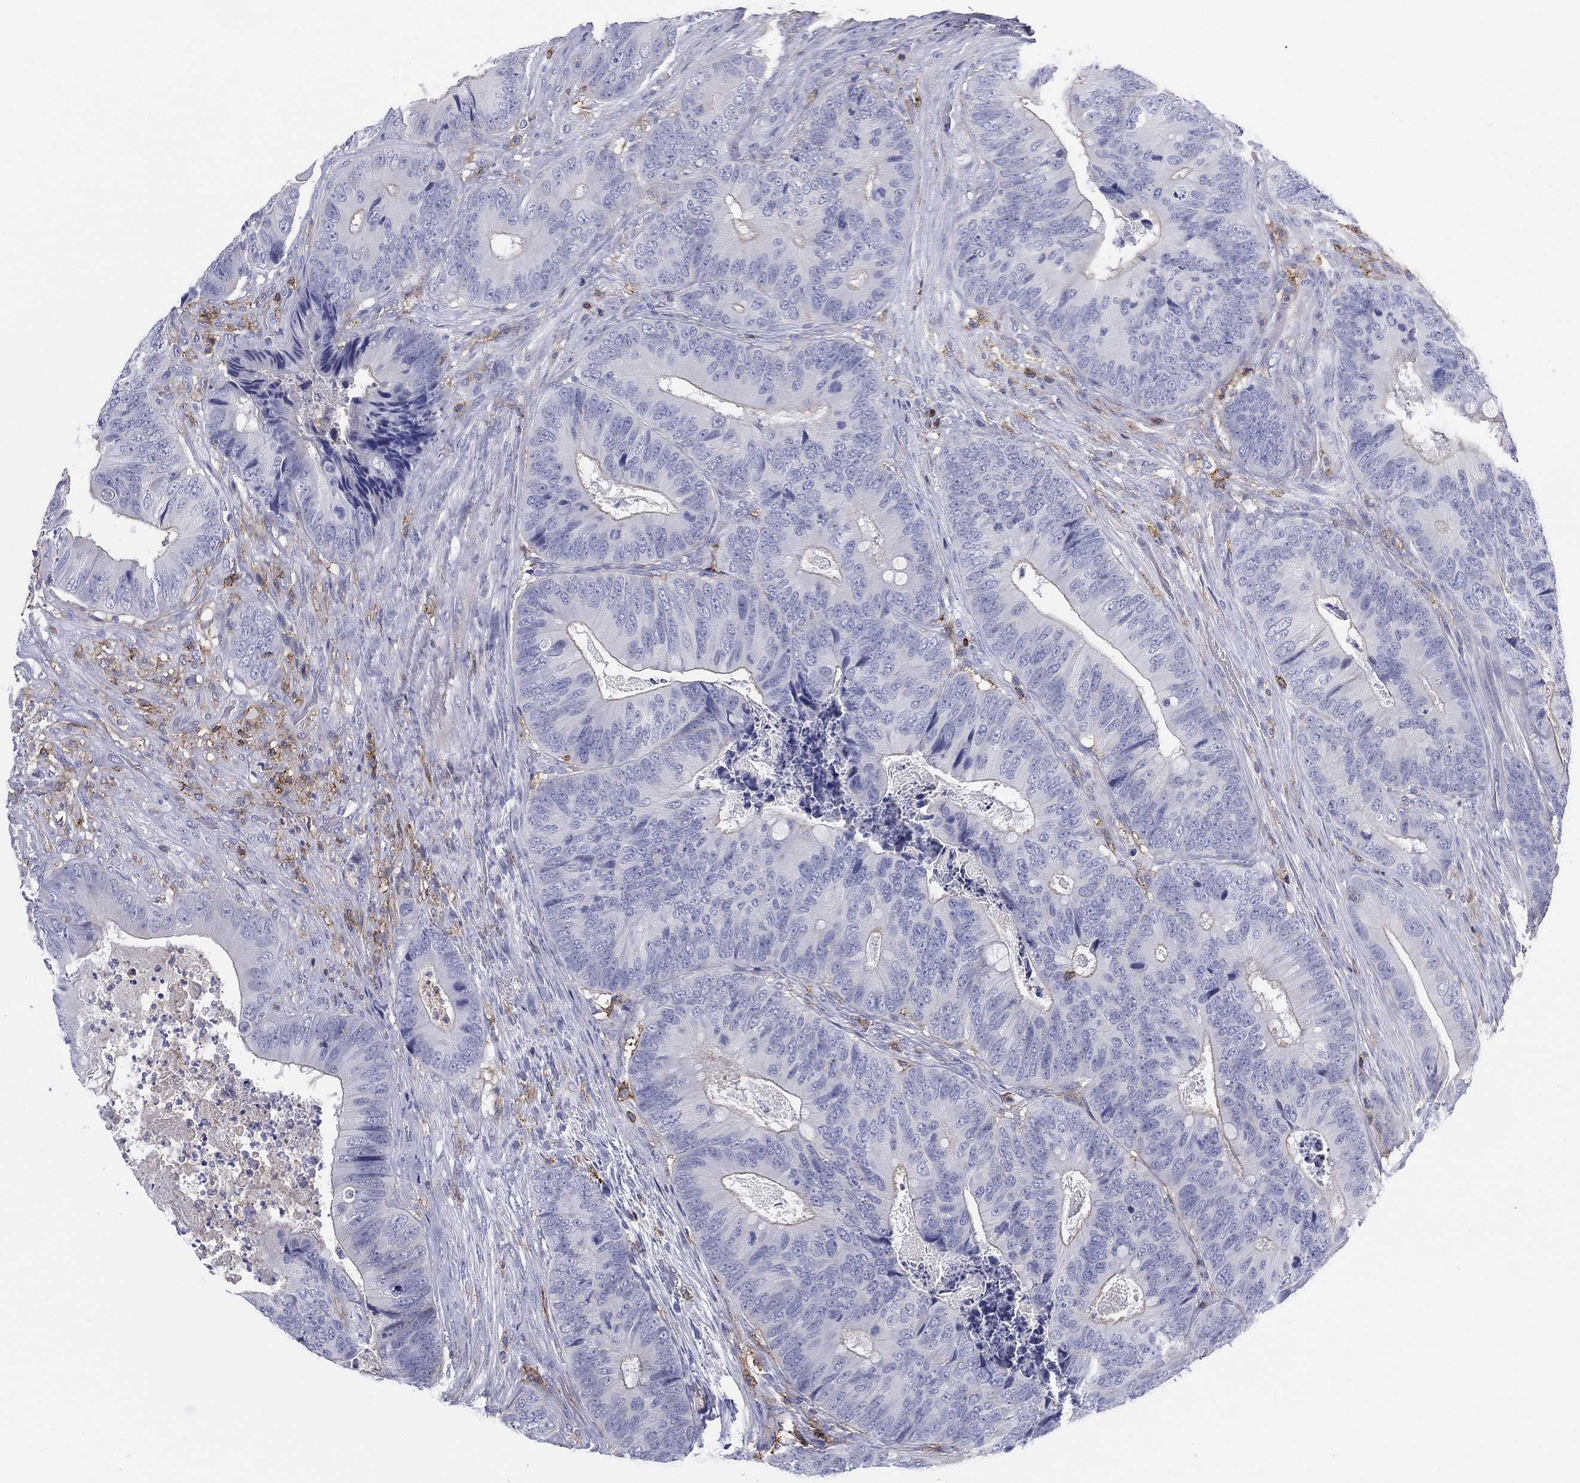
{"staining": {"intensity": "negative", "quantity": "none", "location": "none"}, "tissue": "colorectal cancer", "cell_type": "Tumor cells", "image_type": "cancer", "snomed": [{"axis": "morphology", "description": "Adenocarcinoma, NOS"}, {"axis": "topography", "description": "Colon"}], "caption": "Colorectal cancer (adenocarcinoma) stained for a protein using immunohistochemistry displays no expression tumor cells.", "gene": "SELPLG", "patient": {"sex": "male", "age": 84}}